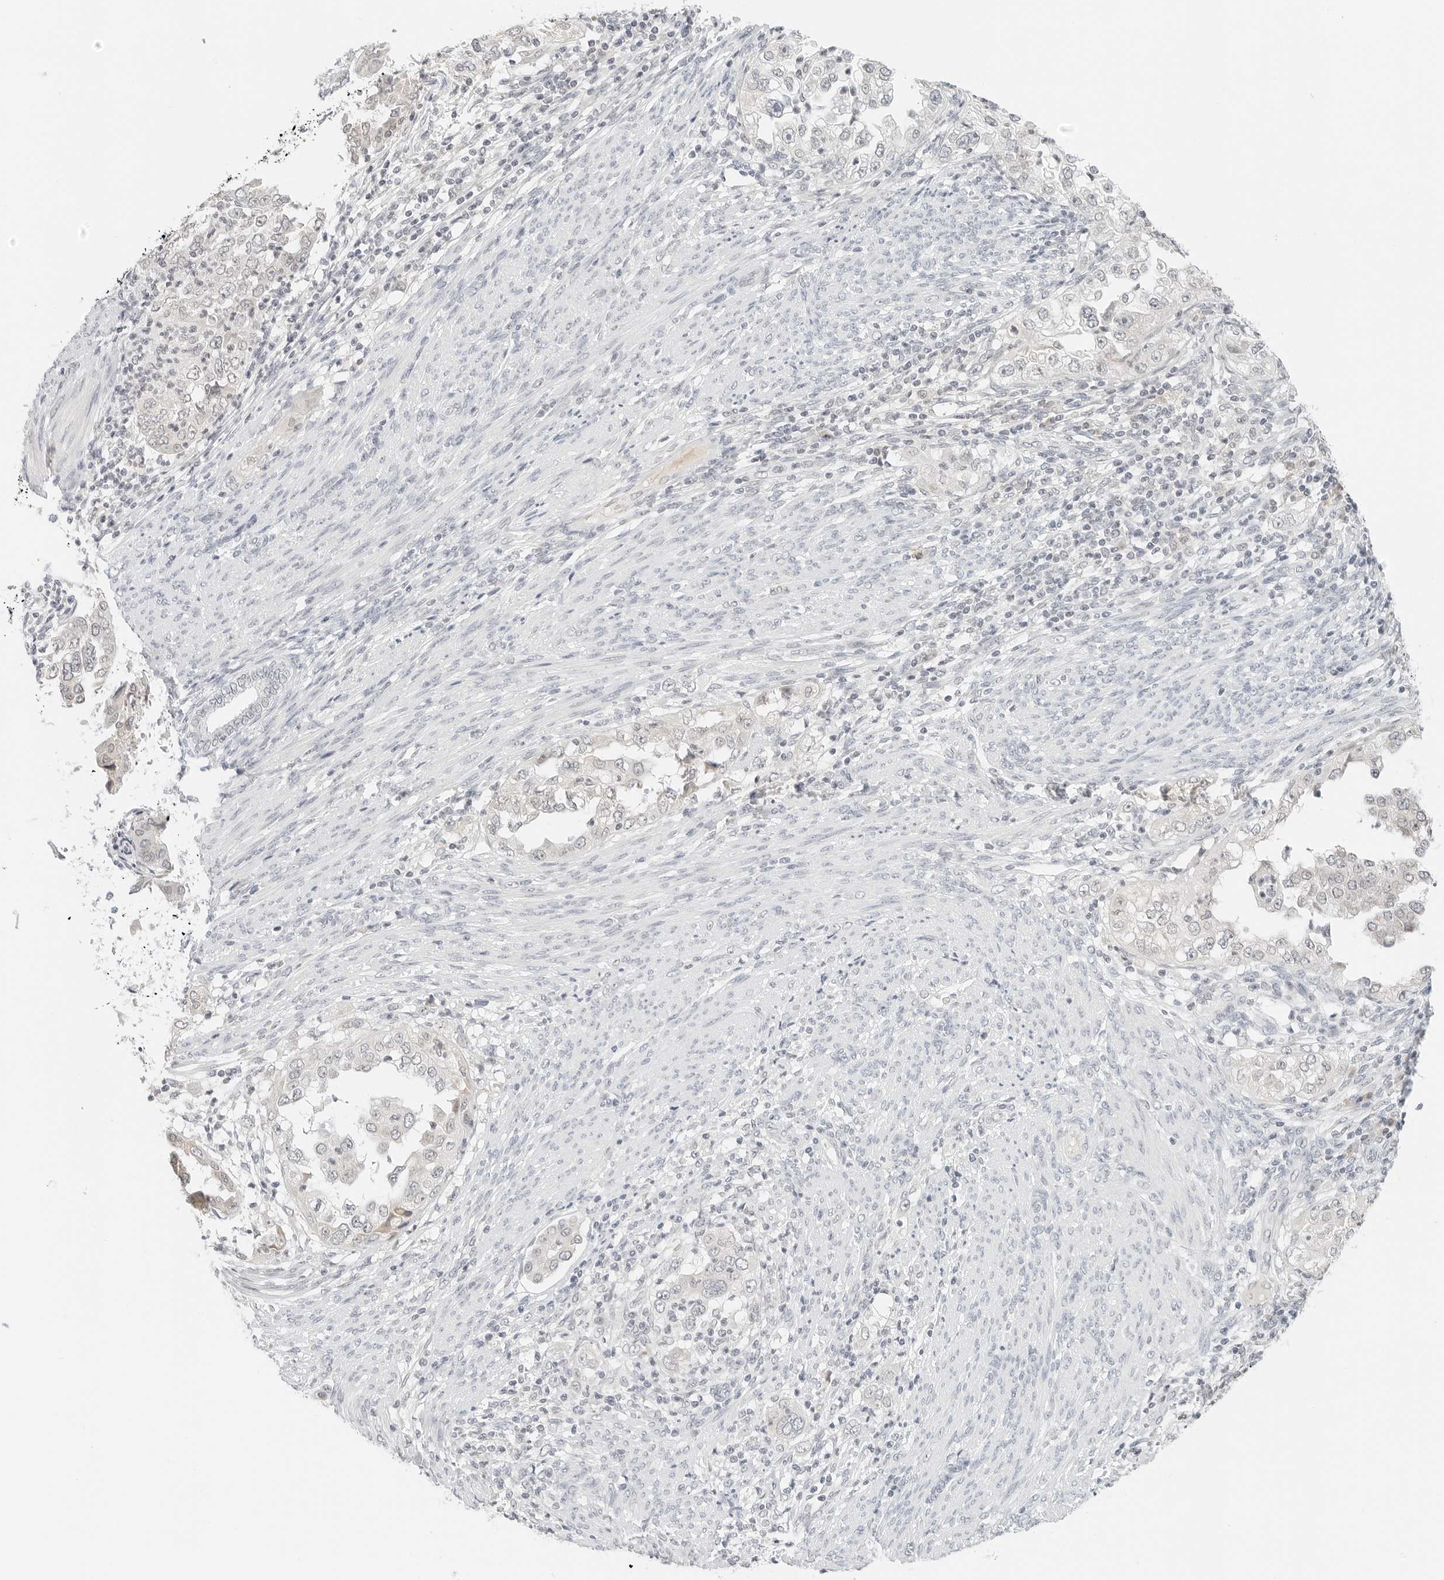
{"staining": {"intensity": "negative", "quantity": "none", "location": "none"}, "tissue": "endometrial cancer", "cell_type": "Tumor cells", "image_type": "cancer", "snomed": [{"axis": "morphology", "description": "Adenocarcinoma, NOS"}, {"axis": "topography", "description": "Endometrium"}], "caption": "Immunohistochemical staining of human endometrial adenocarcinoma demonstrates no significant positivity in tumor cells.", "gene": "NEO1", "patient": {"sex": "female", "age": 85}}